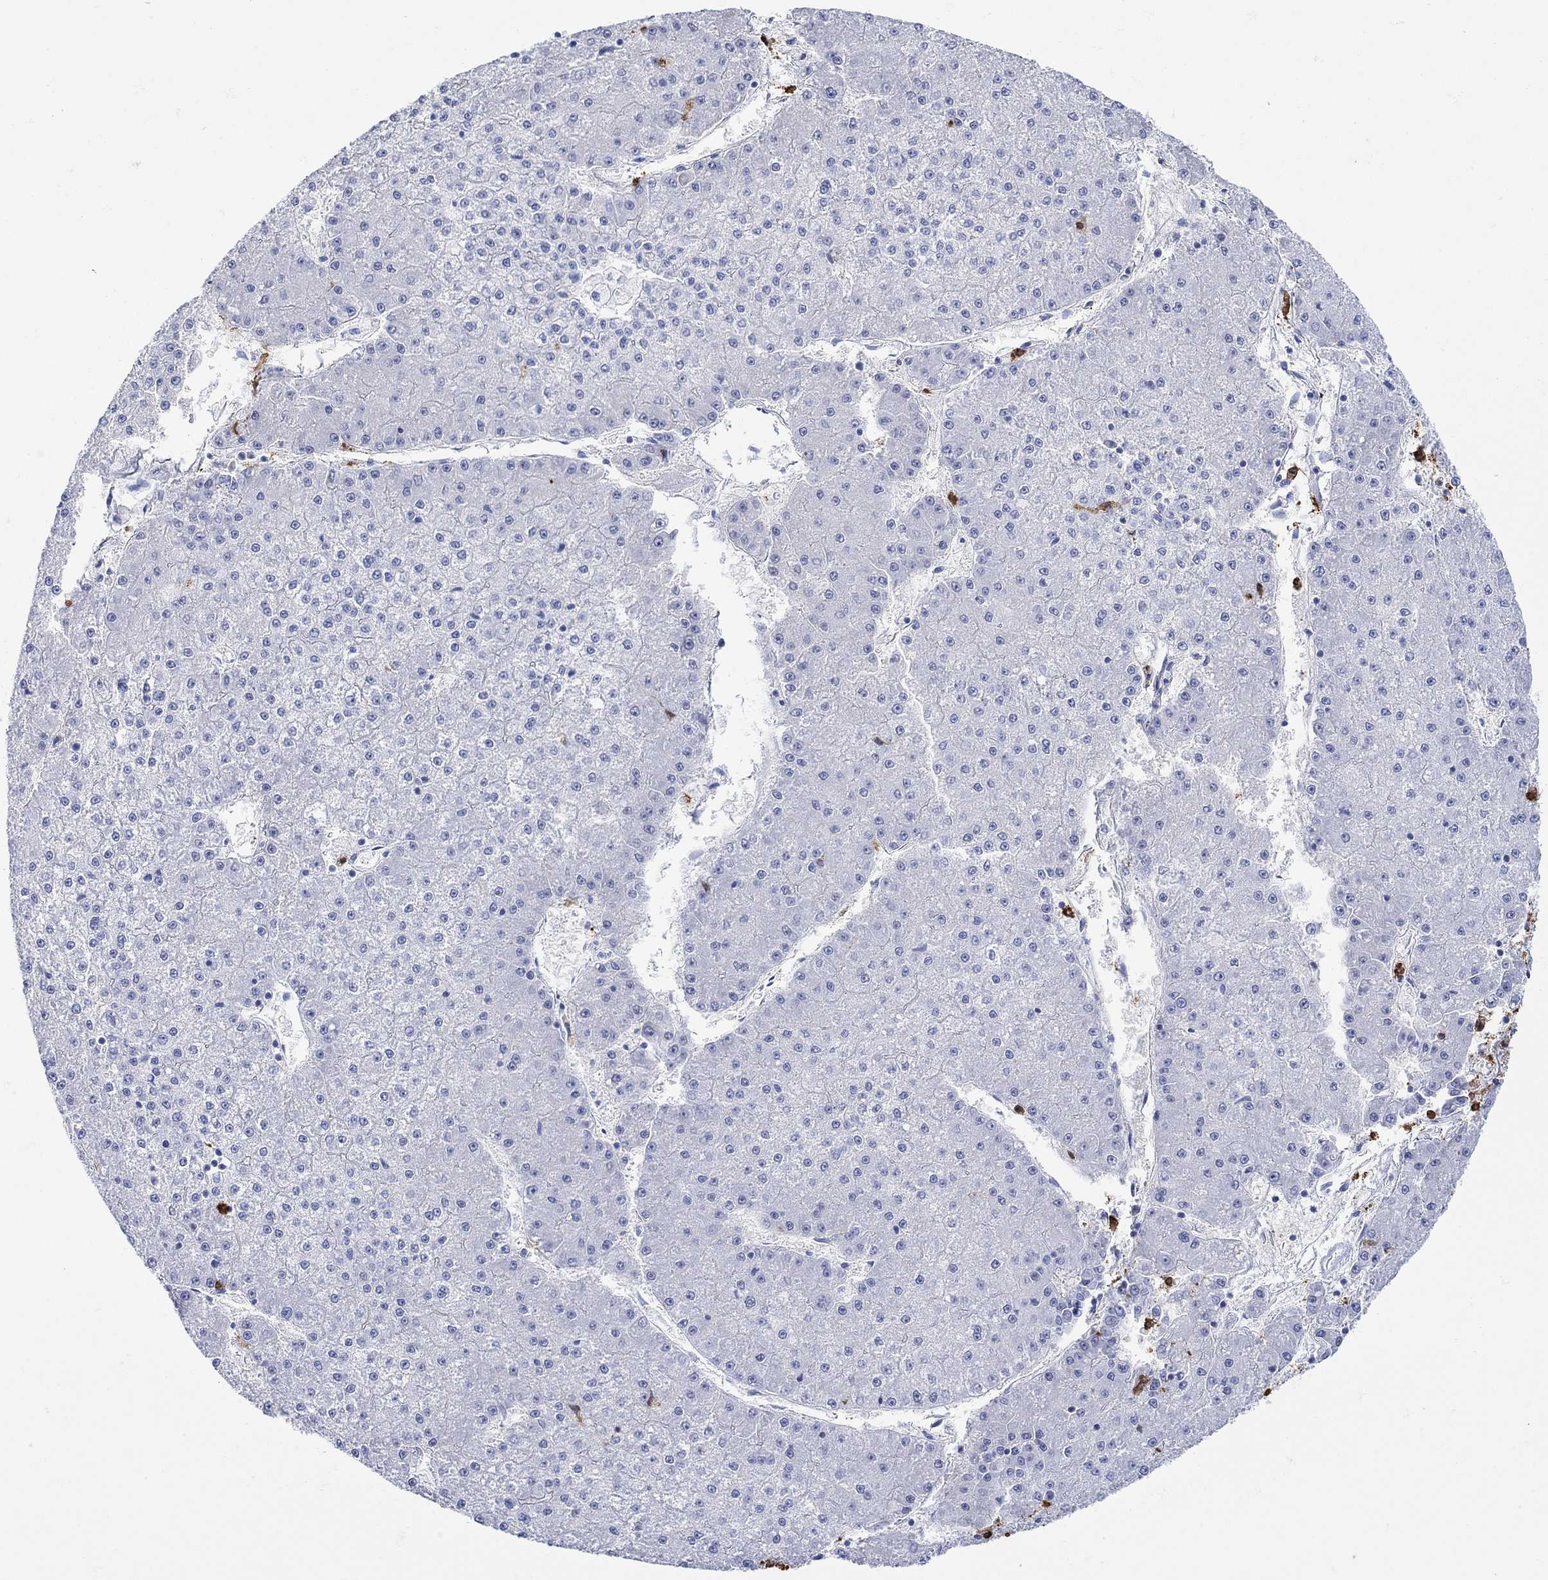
{"staining": {"intensity": "negative", "quantity": "none", "location": "none"}, "tissue": "liver cancer", "cell_type": "Tumor cells", "image_type": "cancer", "snomed": [{"axis": "morphology", "description": "Carcinoma, Hepatocellular, NOS"}, {"axis": "topography", "description": "Liver"}], "caption": "Tumor cells show no significant positivity in liver hepatocellular carcinoma.", "gene": "LINGO3", "patient": {"sex": "male", "age": 73}}